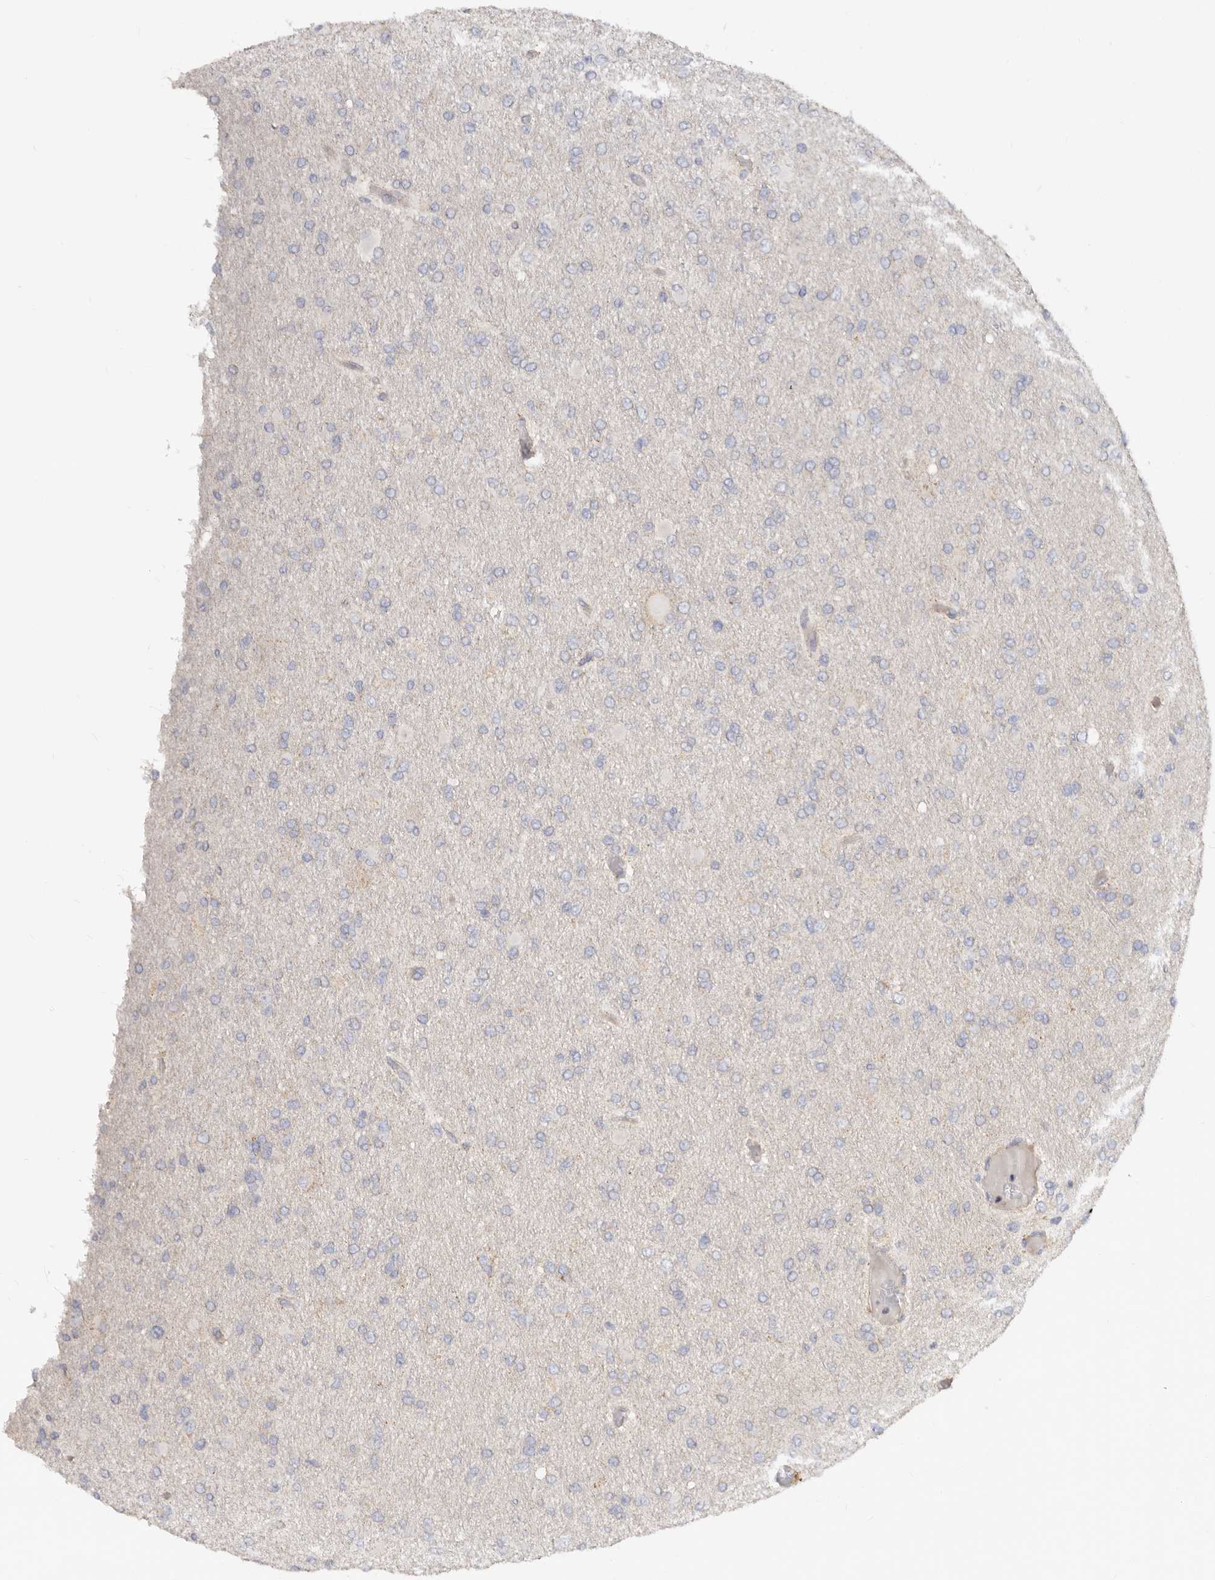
{"staining": {"intensity": "negative", "quantity": "none", "location": "none"}, "tissue": "glioma", "cell_type": "Tumor cells", "image_type": "cancer", "snomed": [{"axis": "morphology", "description": "Glioma, malignant, High grade"}, {"axis": "topography", "description": "Cerebral cortex"}], "caption": "High-grade glioma (malignant) was stained to show a protein in brown. There is no significant staining in tumor cells.", "gene": "BAIAP2L1", "patient": {"sex": "female", "age": 36}}